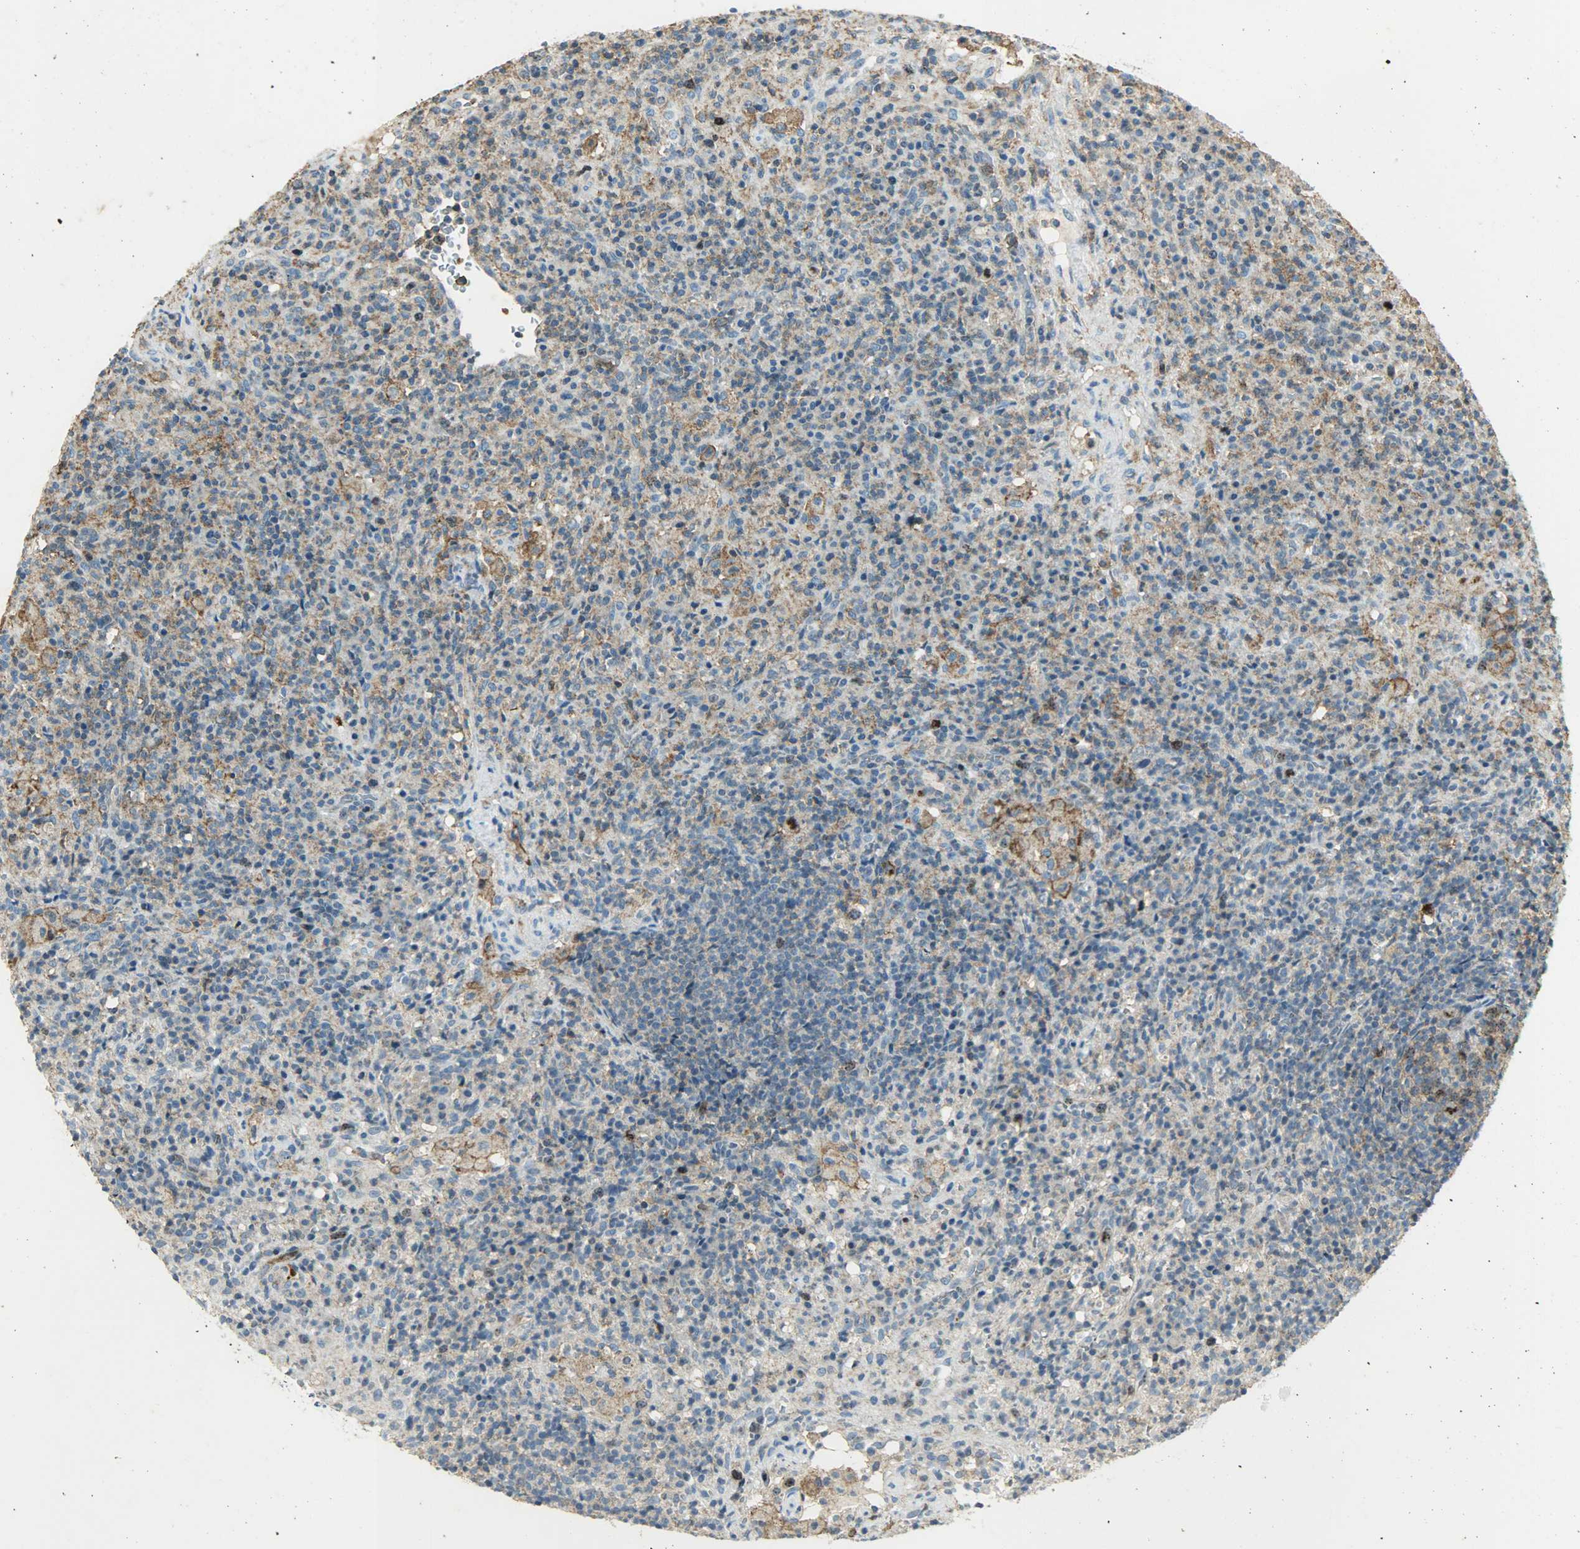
{"staining": {"intensity": "moderate", "quantity": "<25%", "location": "cytoplasmic/membranous"}, "tissue": "lymphoma", "cell_type": "Tumor cells", "image_type": "cancer", "snomed": [{"axis": "morphology", "description": "Hodgkin's disease, NOS"}, {"axis": "topography", "description": "Lymph node"}], "caption": "Immunohistochemical staining of lymphoma demonstrates moderate cytoplasmic/membranous protein positivity in approximately <25% of tumor cells.", "gene": "AURKB", "patient": {"sex": "male", "age": 65}}